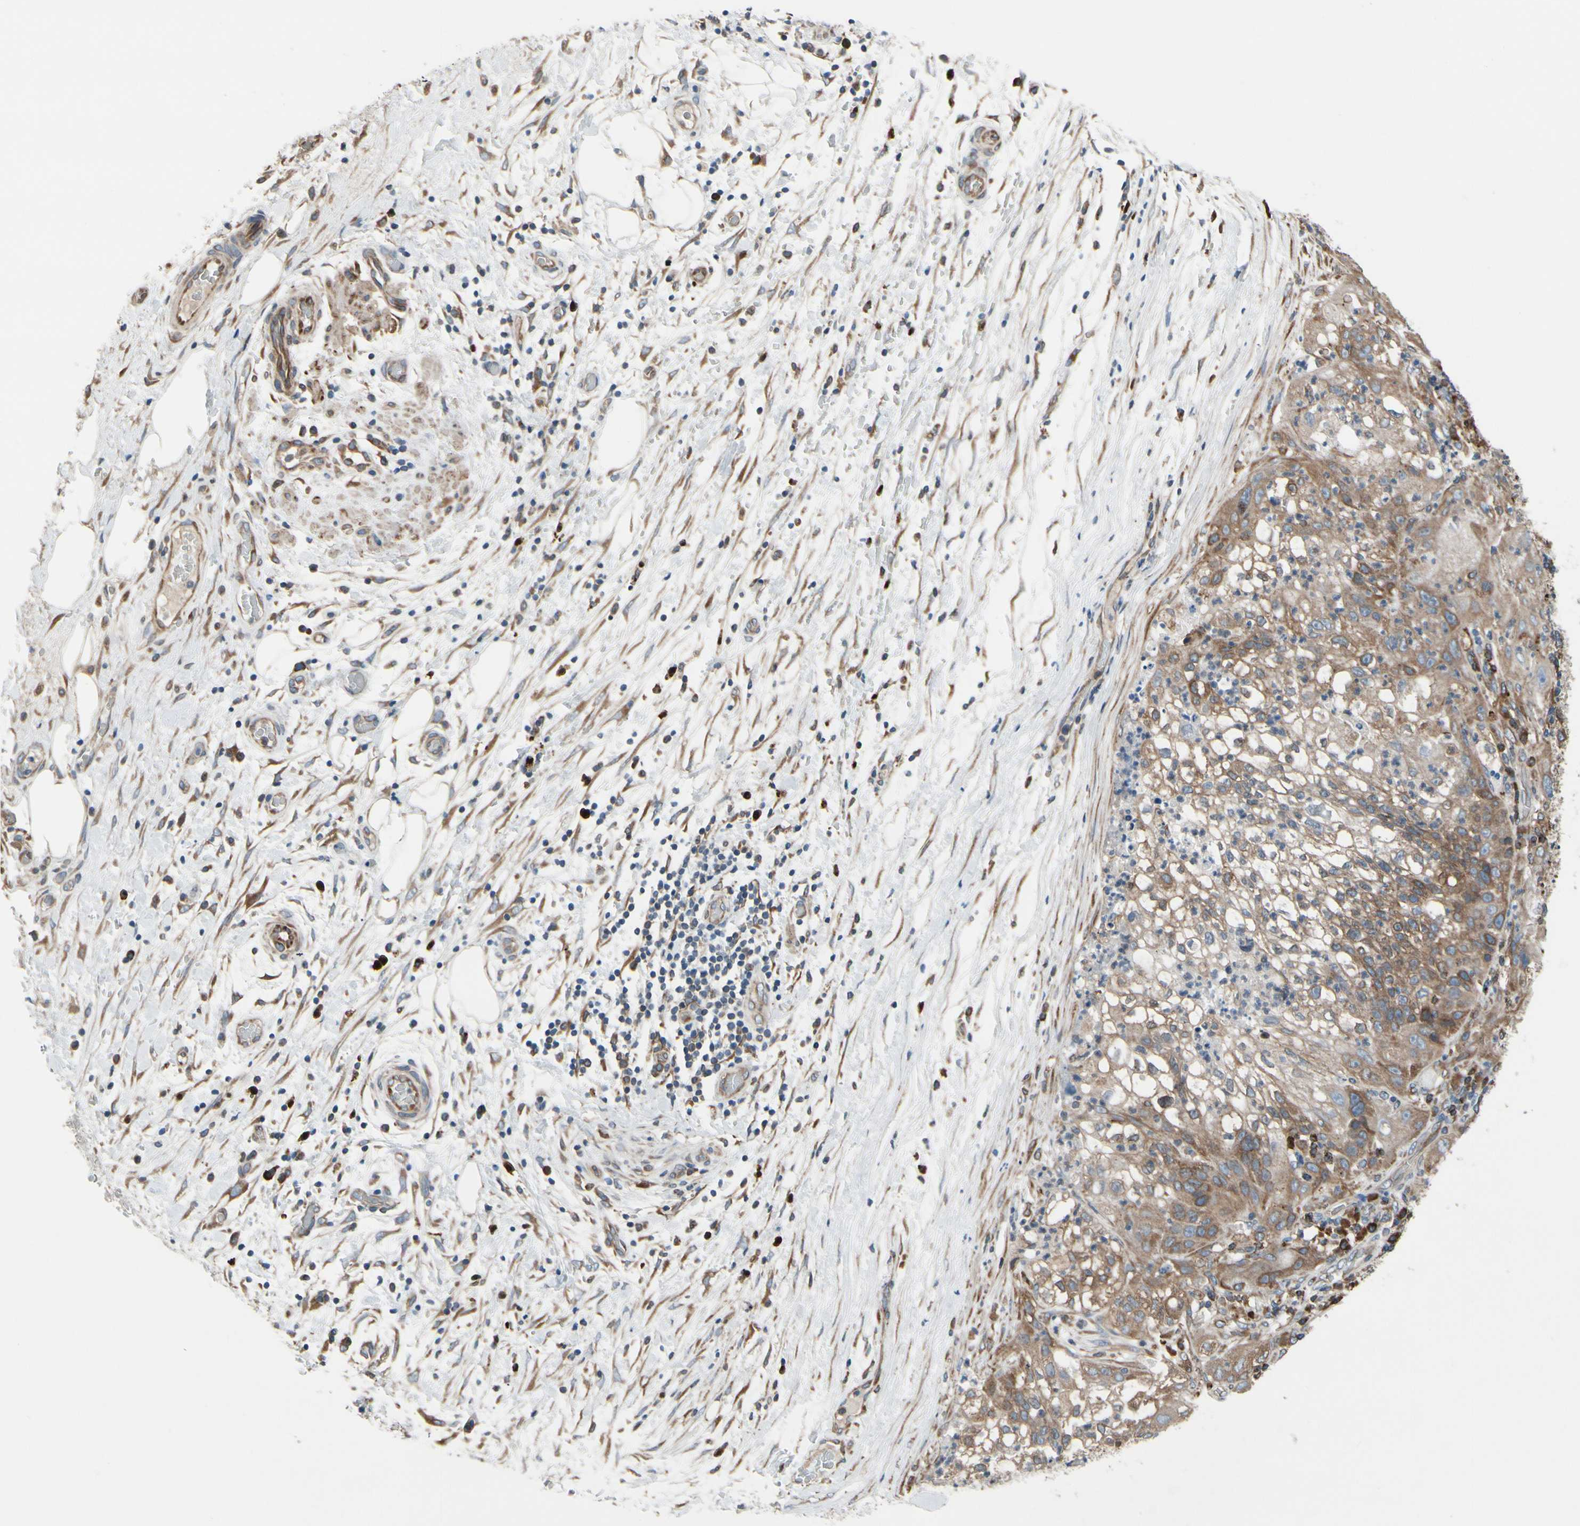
{"staining": {"intensity": "moderate", "quantity": ">75%", "location": "cytoplasmic/membranous"}, "tissue": "lung cancer", "cell_type": "Tumor cells", "image_type": "cancer", "snomed": [{"axis": "morphology", "description": "Inflammation, NOS"}, {"axis": "morphology", "description": "Squamous cell carcinoma, NOS"}, {"axis": "topography", "description": "Lymph node"}, {"axis": "topography", "description": "Soft tissue"}, {"axis": "topography", "description": "Lung"}], "caption": "Lung cancer stained with immunohistochemistry demonstrates moderate cytoplasmic/membranous staining in about >75% of tumor cells. The protein is shown in brown color, while the nuclei are stained blue.", "gene": "CLCC1", "patient": {"sex": "male", "age": 66}}